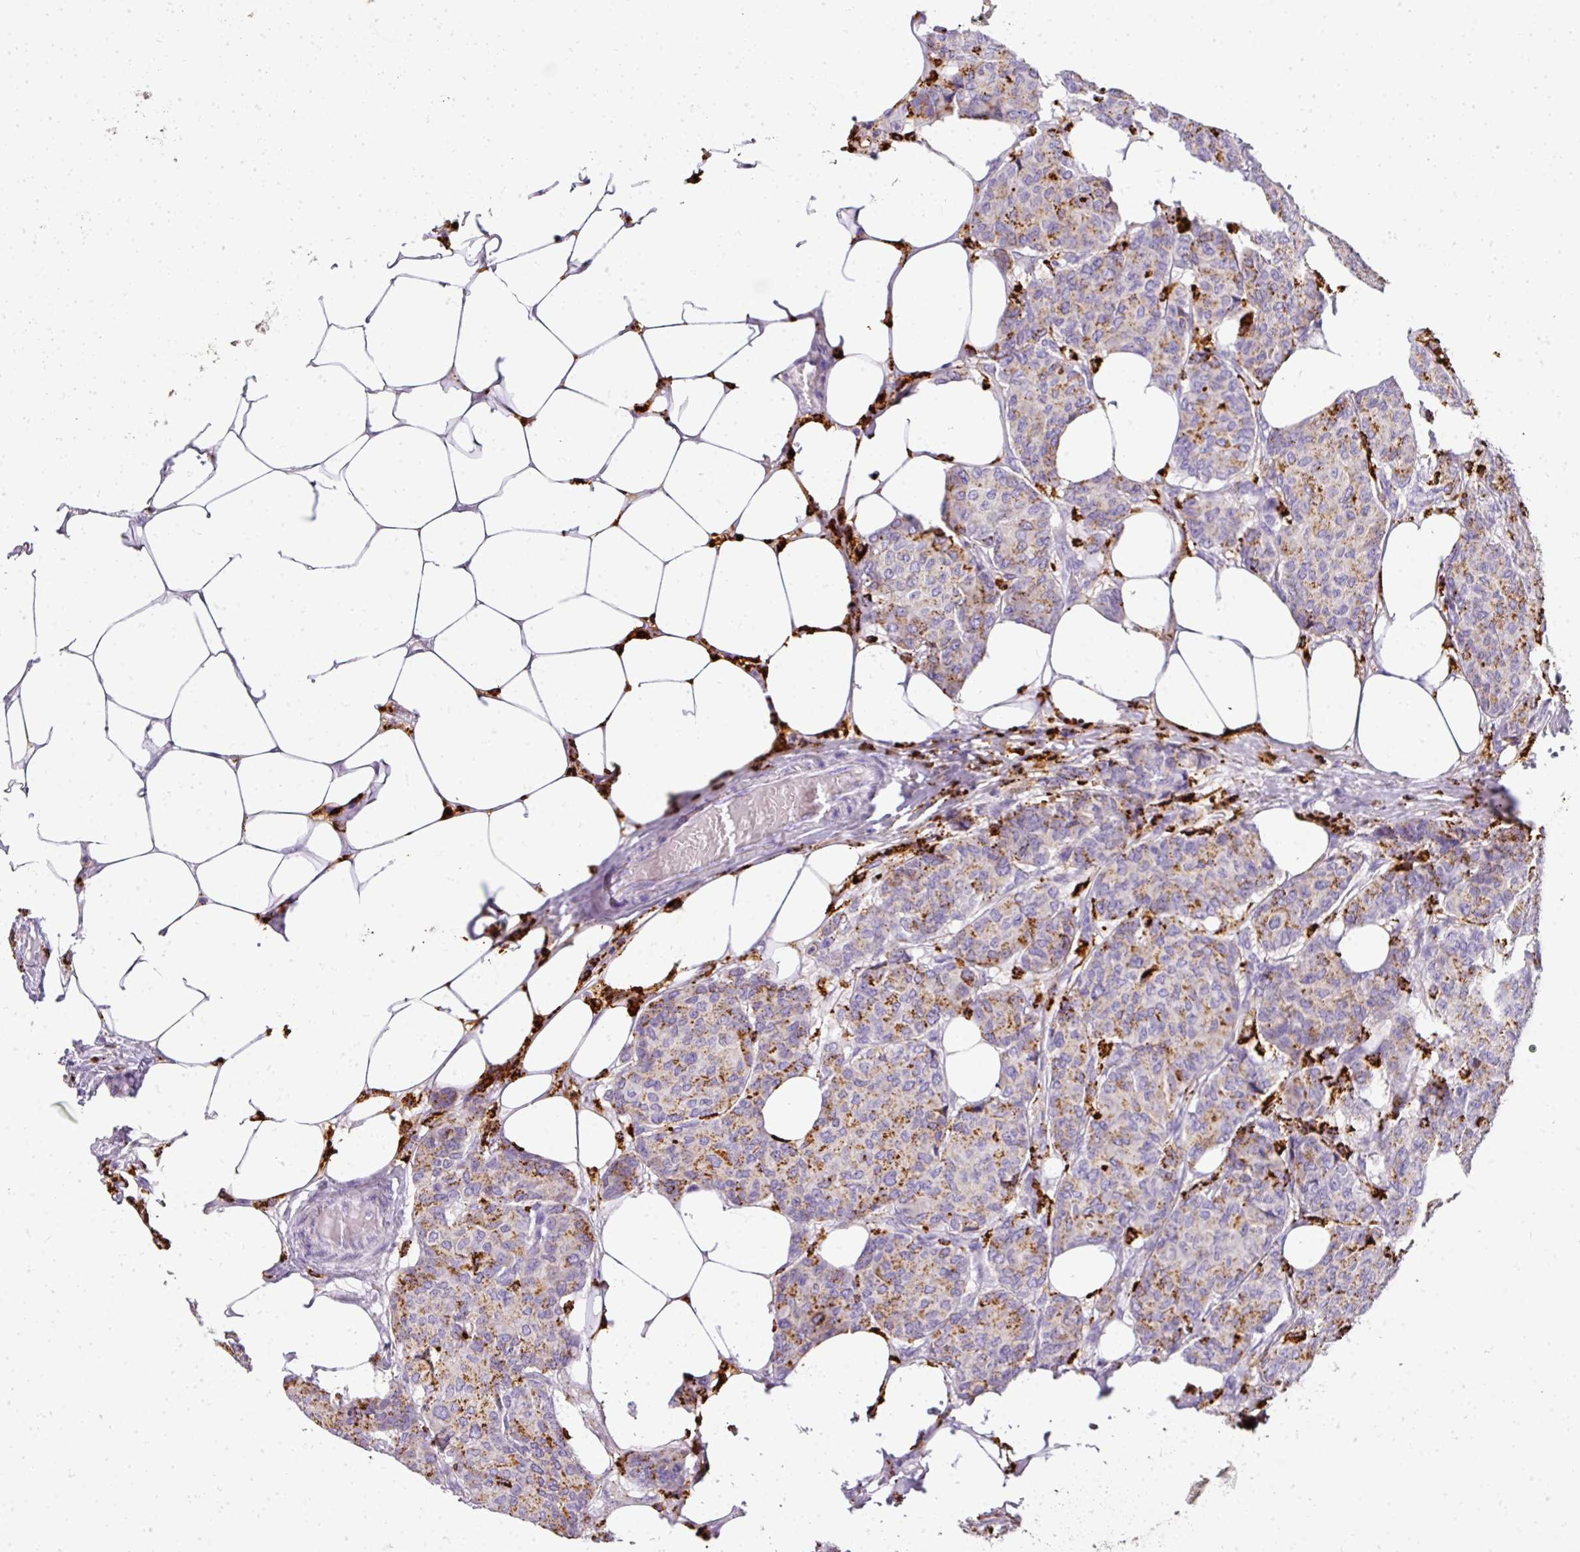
{"staining": {"intensity": "moderate", "quantity": "25%-75%", "location": "cytoplasmic/membranous"}, "tissue": "breast cancer", "cell_type": "Tumor cells", "image_type": "cancer", "snomed": [{"axis": "morphology", "description": "Duct carcinoma"}, {"axis": "topography", "description": "Breast"}], "caption": "Breast cancer (intraductal carcinoma) stained with immunohistochemistry exhibits moderate cytoplasmic/membranous expression in approximately 25%-75% of tumor cells. Immunohistochemistry (ihc) stains the protein in brown and the nuclei are stained blue.", "gene": "MMACHC", "patient": {"sex": "female", "age": 75}}